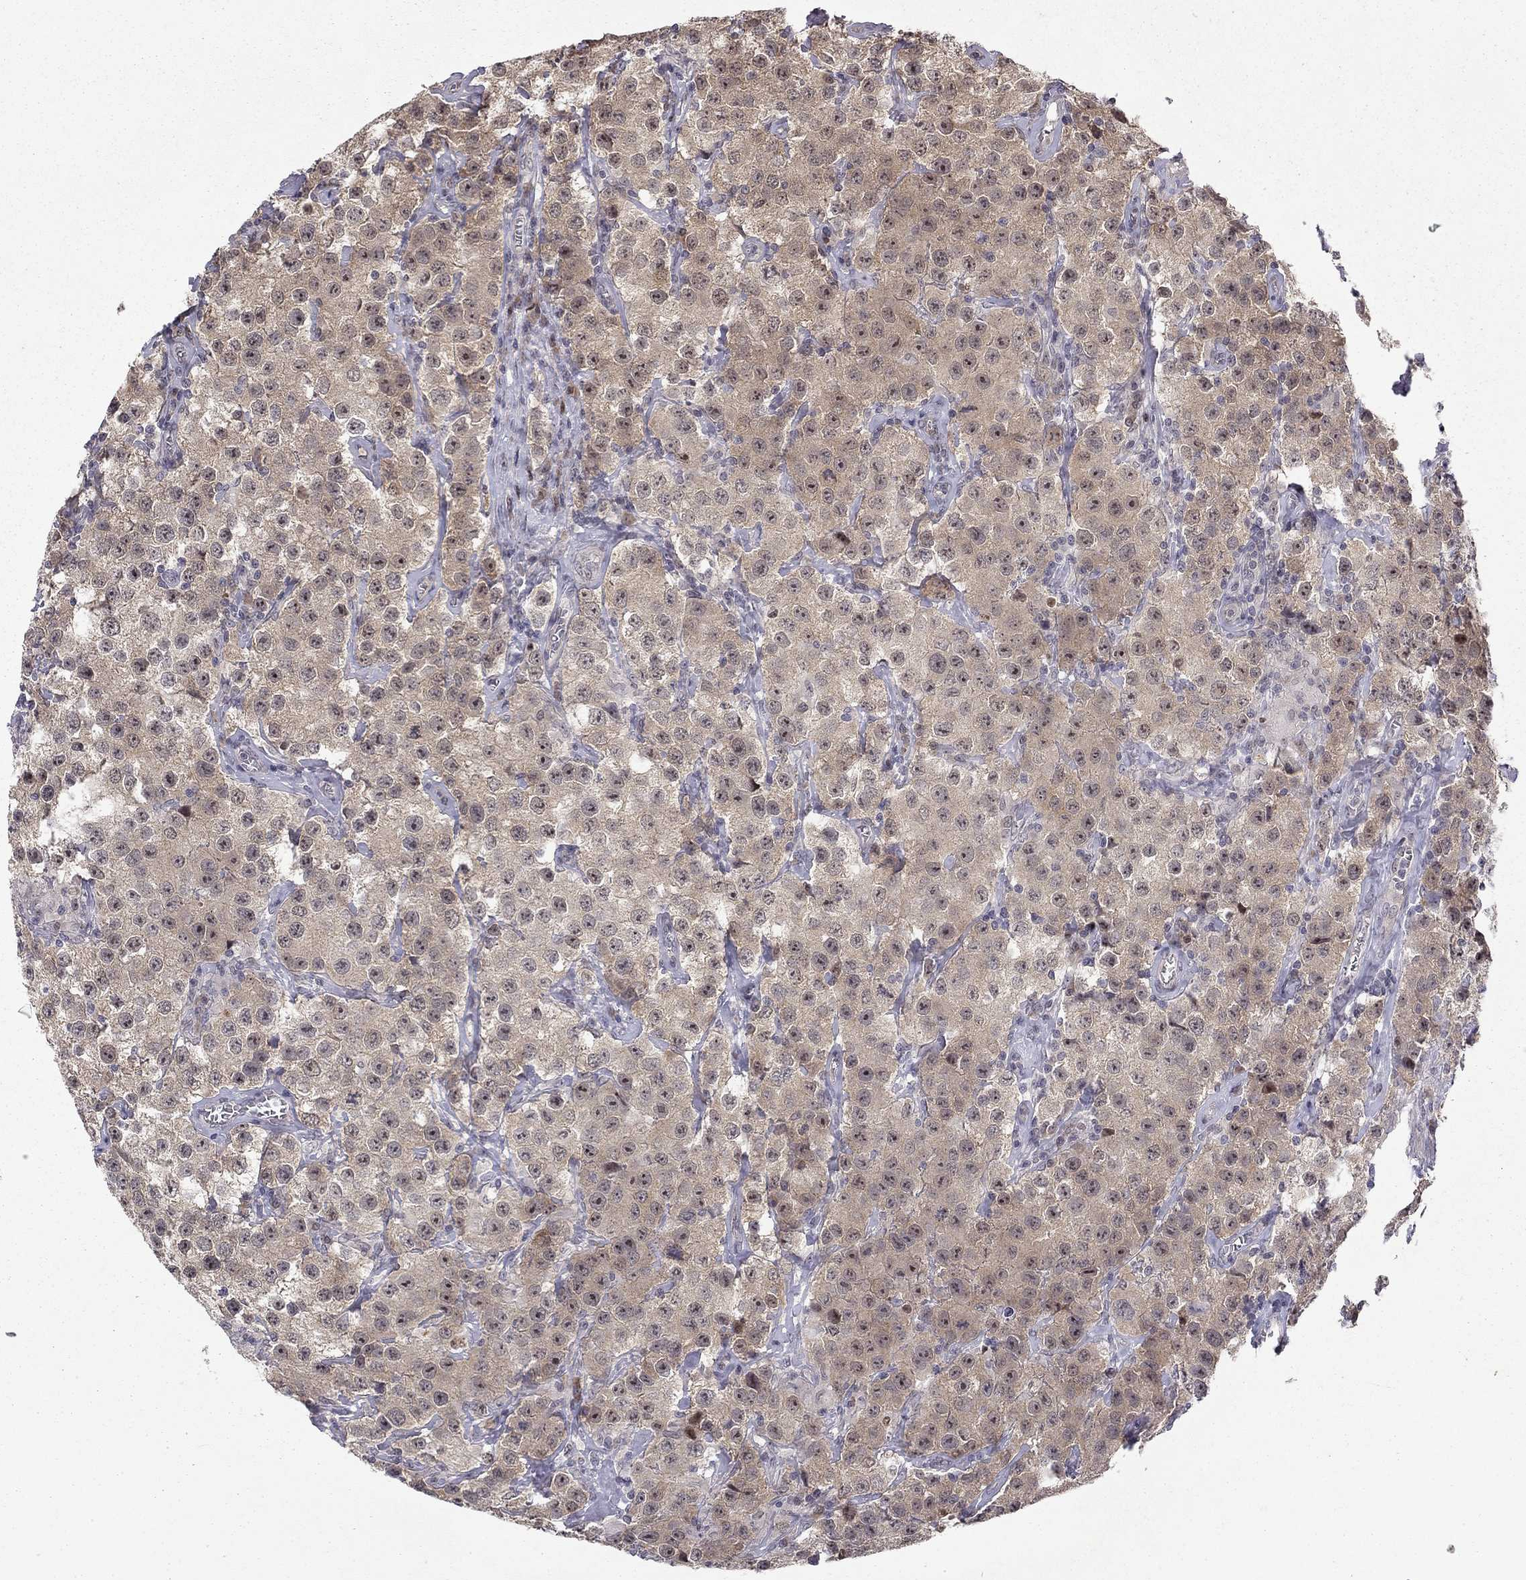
{"staining": {"intensity": "moderate", "quantity": "25%-75%", "location": "cytoplasmic/membranous,nuclear"}, "tissue": "testis cancer", "cell_type": "Tumor cells", "image_type": "cancer", "snomed": [{"axis": "morphology", "description": "Seminoma, NOS"}, {"axis": "topography", "description": "Testis"}], "caption": "Testis cancer (seminoma) stained for a protein exhibits moderate cytoplasmic/membranous and nuclear positivity in tumor cells. (brown staining indicates protein expression, while blue staining denotes nuclei).", "gene": "STXBP6", "patient": {"sex": "male", "age": 52}}